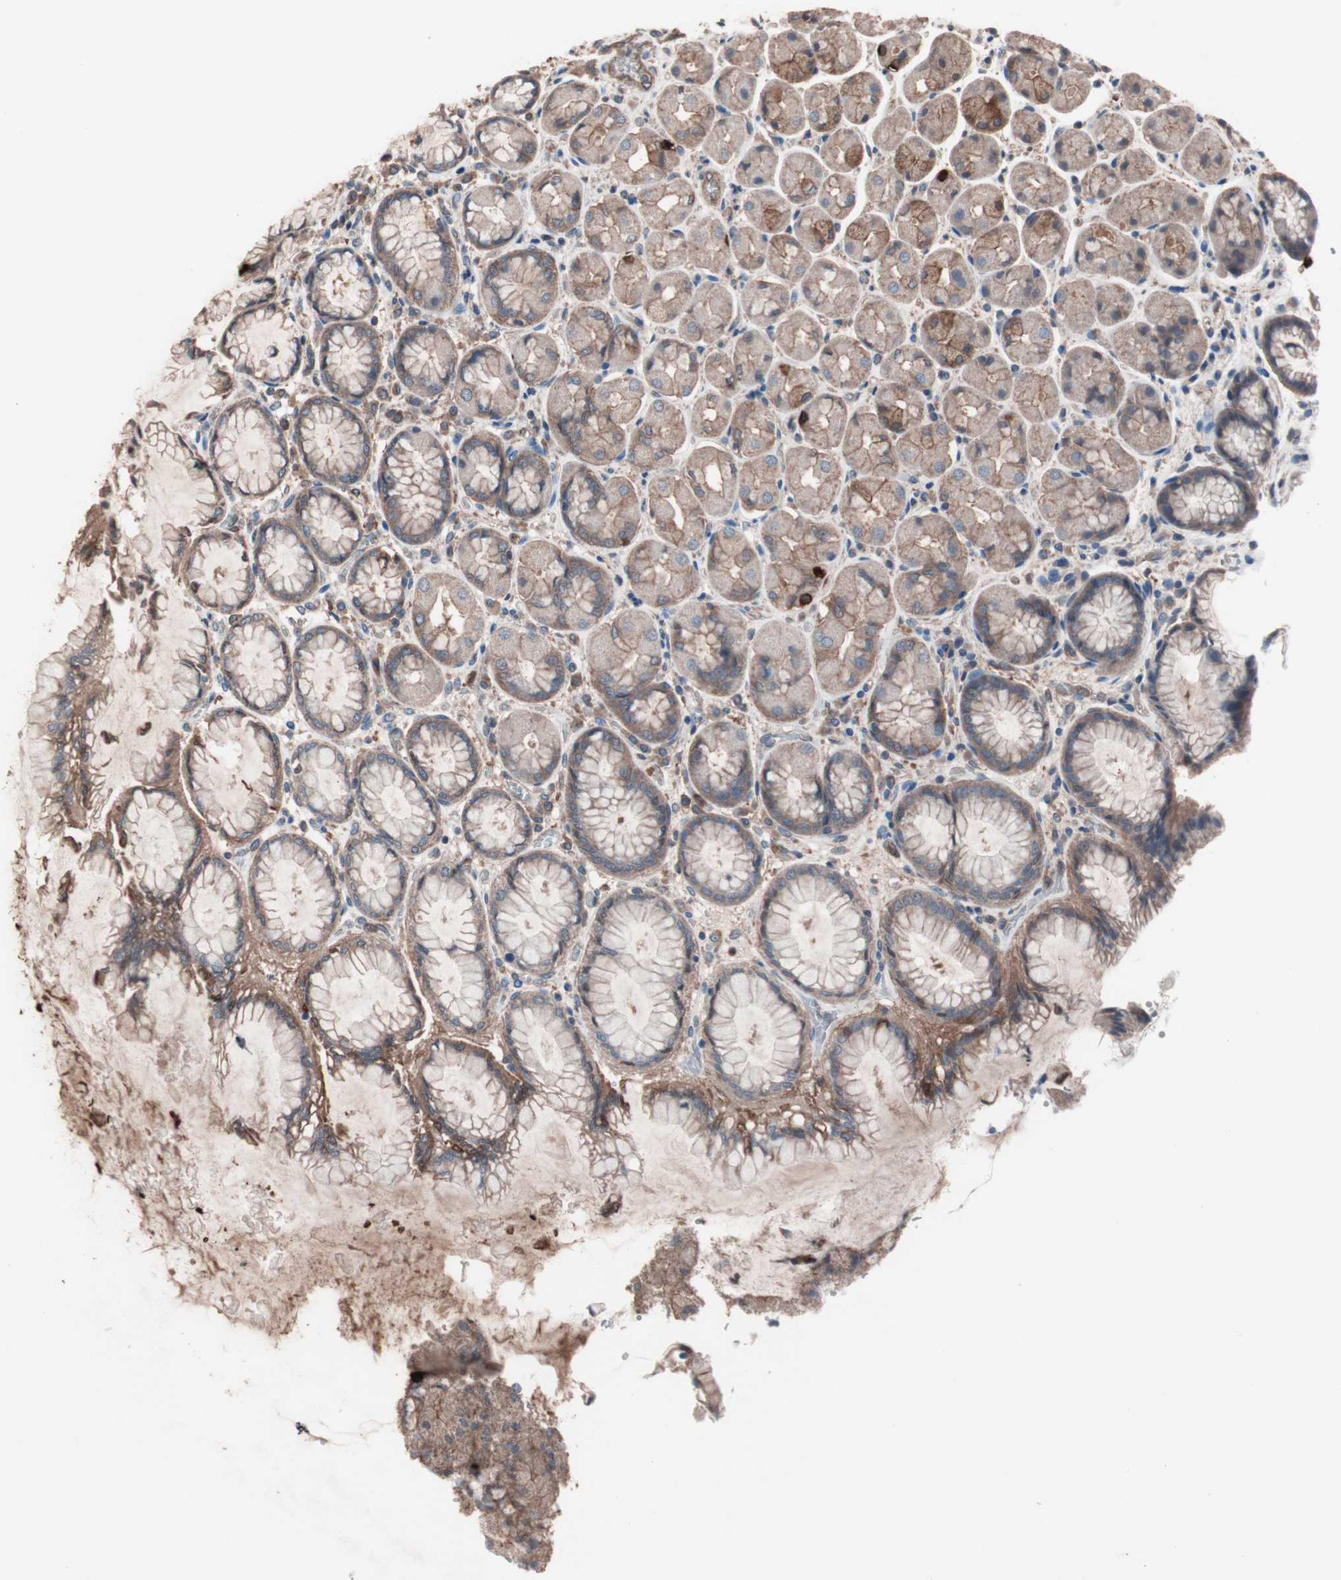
{"staining": {"intensity": "moderate", "quantity": ">75%", "location": "cytoplasmic/membranous"}, "tissue": "stomach", "cell_type": "Glandular cells", "image_type": "normal", "snomed": [{"axis": "morphology", "description": "Normal tissue, NOS"}, {"axis": "topography", "description": "Stomach, upper"}], "caption": "High-power microscopy captured an IHC micrograph of normal stomach, revealing moderate cytoplasmic/membranous positivity in about >75% of glandular cells.", "gene": "ATG7", "patient": {"sex": "female", "age": 56}}